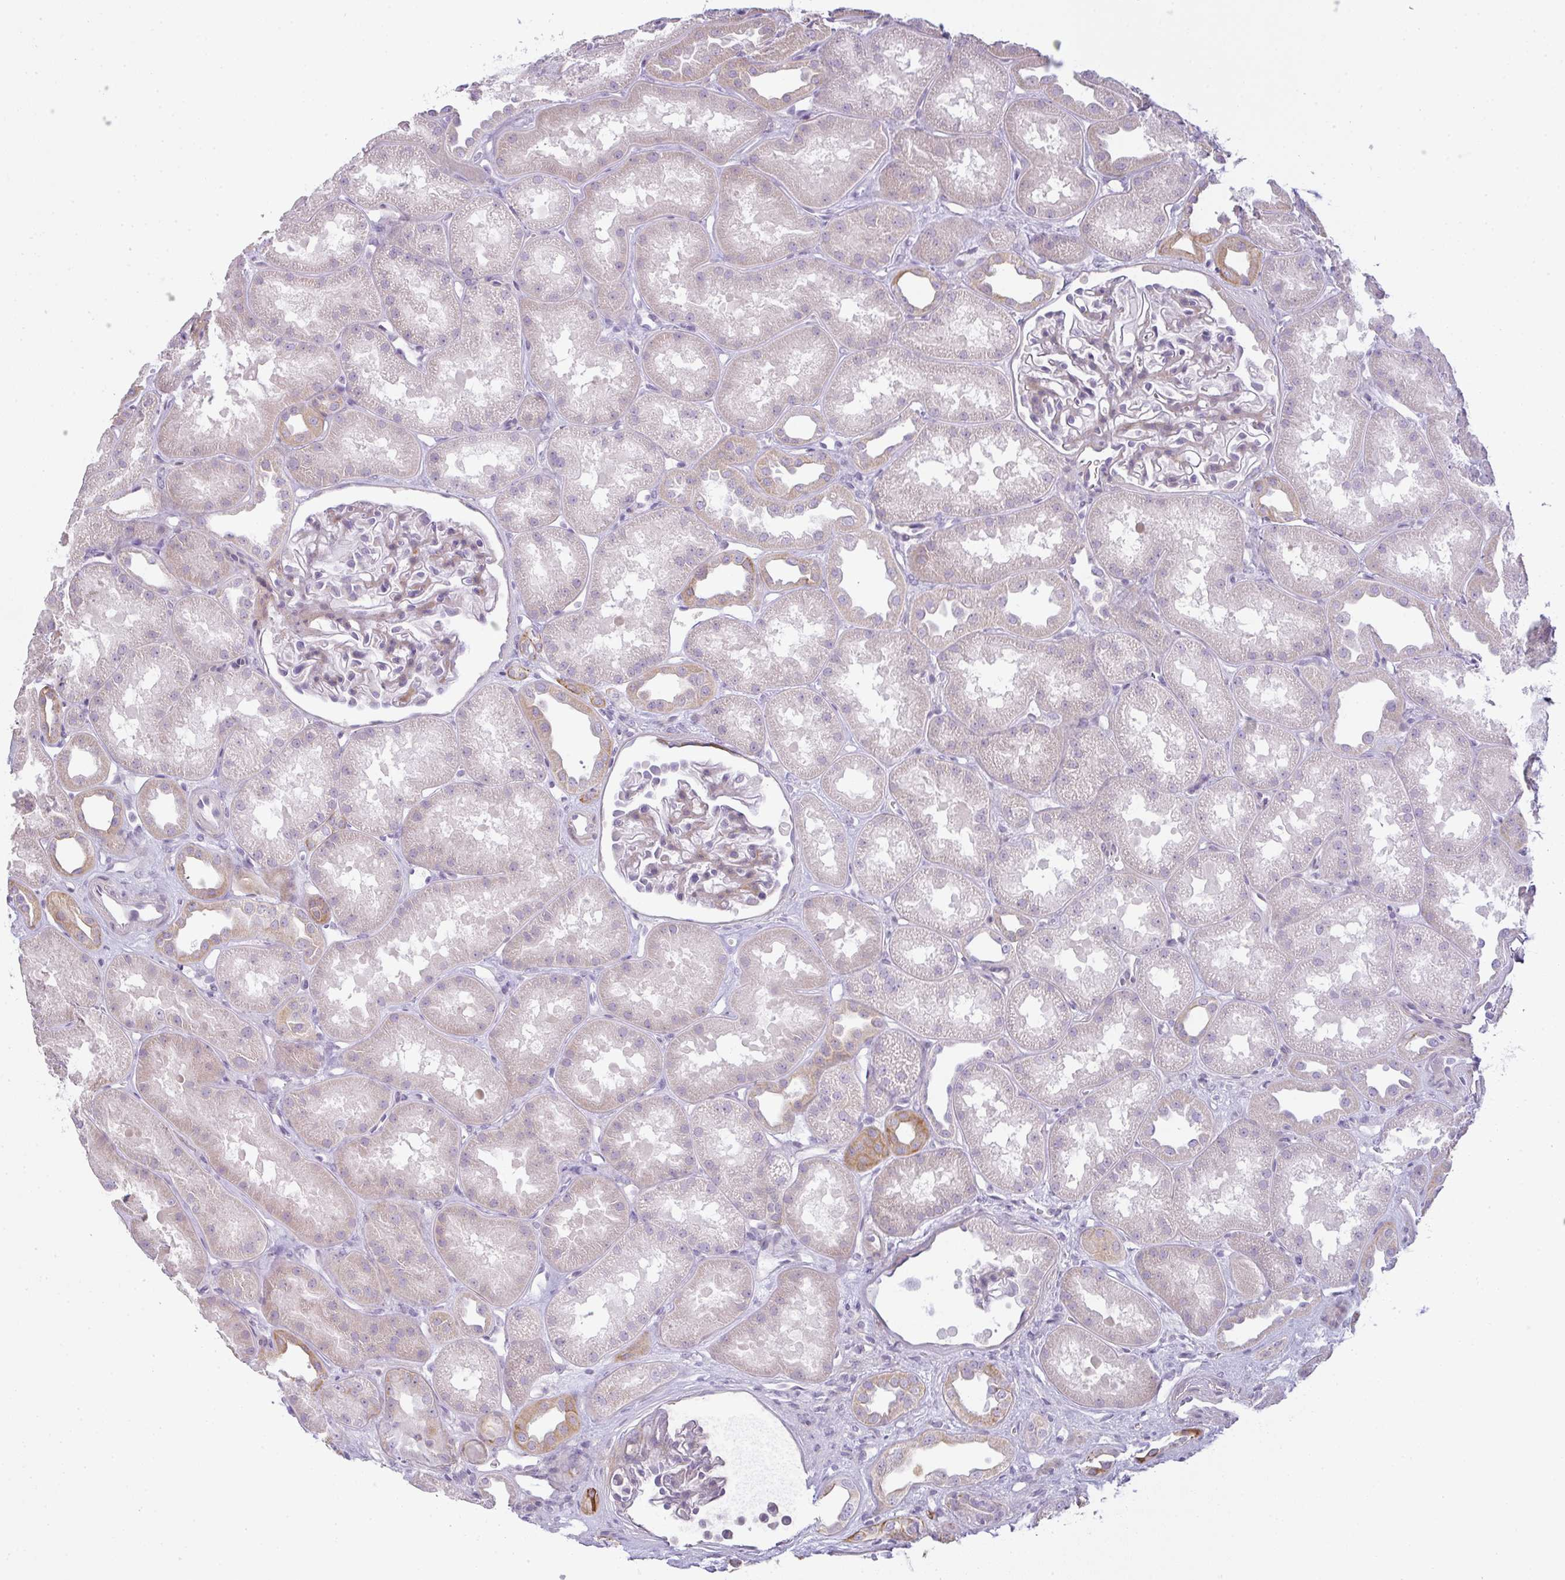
{"staining": {"intensity": "weak", "quantity": "<25%", "location": "cytoplasmic/membranous"}, "tissue": "kidney", "cell_type": "Cells in glomeruli", "image_type": "normal", "snomed": [{"axis": "morphology", "description": "Normal tissue, NOS"}, {"axis": "topography", "description": "Kidney"}], "caption": "Immunohistochemistry (IHC) micrograph of benign kidney stained for a protein (brown), which exhibits no staining in cells in glomeruli. (IHC, brightfield microscopy, high magnification).", "gene": "SIRPB2", "patient": {"sex": "male", "age": 61}}